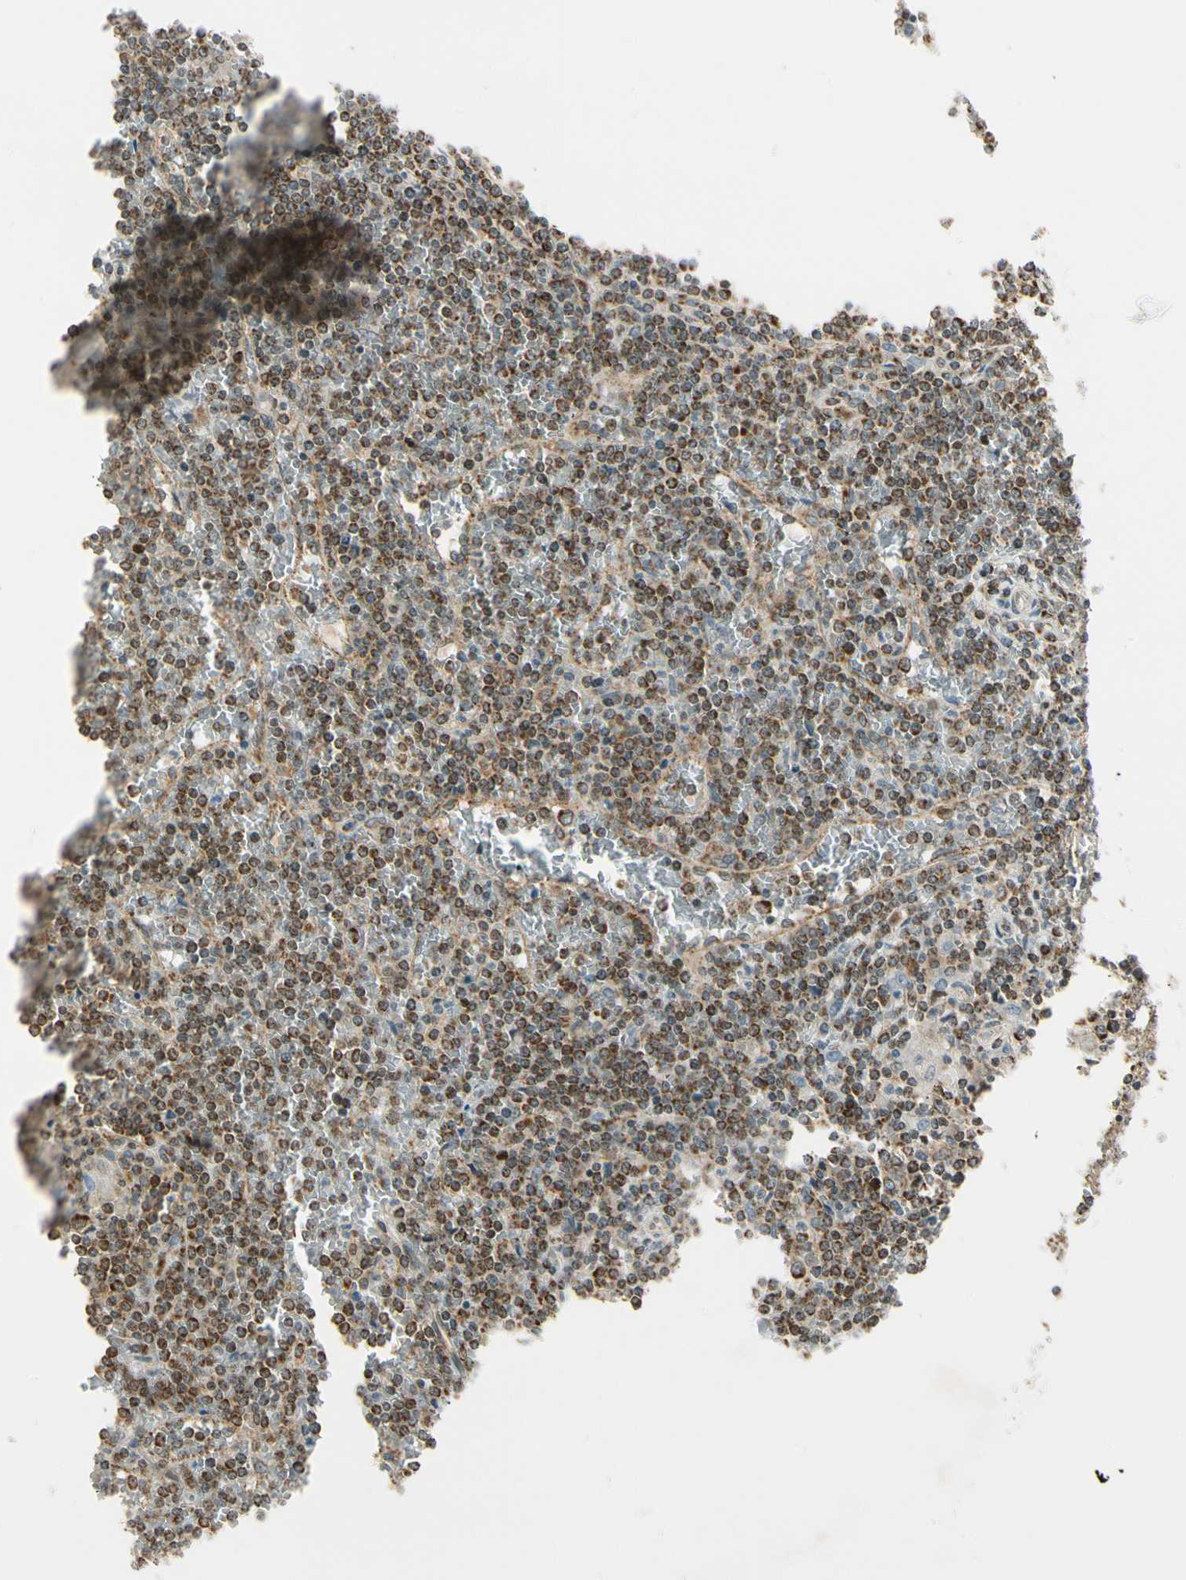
{"staining": {"intensity": "moderate", "quantity": ">75%", "location": "cytoplasmic/membranous"}, "tissue": "lymphoma", "cell_type": "Tumor cells", "image_type": "cancer", "snomed": [{"axis": "morphology", "description": "Malignant lymphoma, non-Hodgkin's type, Low grade"}, {"axis": "topography", "description": "Spleen"}], "caption": "High-power microscopy captured an immunohistochemistry histopathology image of malignant lymphoma, non-Hodgkin's type (low-grade), revealing moderate cytoplasmic/membranous positivity in approximately >75% of tumor cells. The protein of interest is stained brown, and the nuclei are stained in blue (DAB (3,3'-diaminobenzidine) IHC with brightfield microscopy, high magnification).", "gene": "KHDC4", "patient": {"sex": "female", "age": 19}}